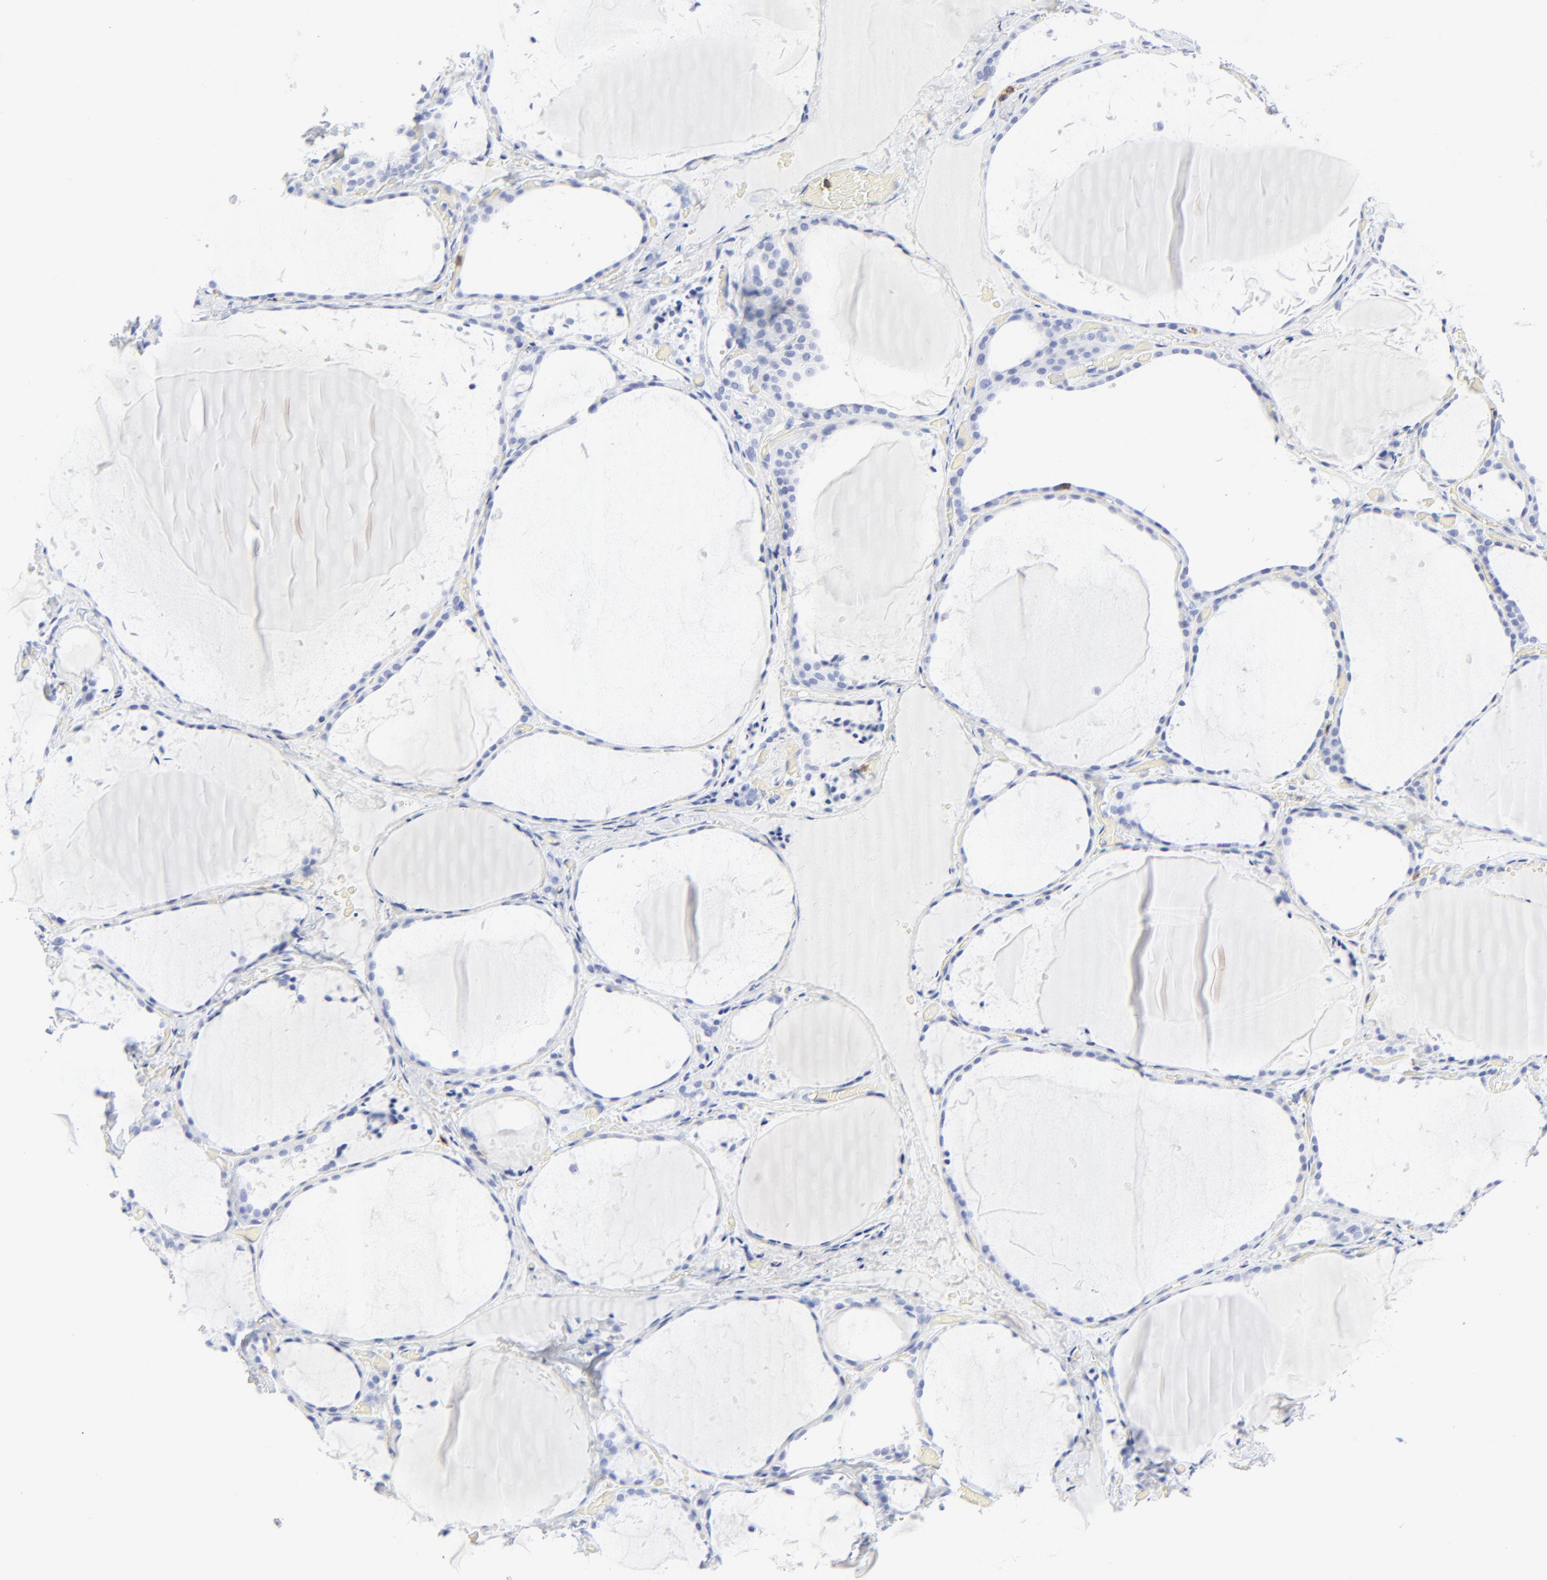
{"staining": {"intensity": "negative", "quantity": "none", "location": "none"}, "tissue": "thyroid gland", "cell_type": "Glandular cells", "image_type": "normal", "snomed": [{"axis": "morphology", "description": "Normal tissue, NOS"}, {"axis": "topography", "description": "Thyroid gland"}], "caption": "The immunohistochemistry (IHC) image has no significant expression in glandular cells of thyroid gland. Brightfield microscopy of immunohistochemistry (IHC) stained with DAB (brown) and hematoxylin (blue), captured at high magnification.", "gene": "LCK", "patient": {"sex": "female", "age": 22}}